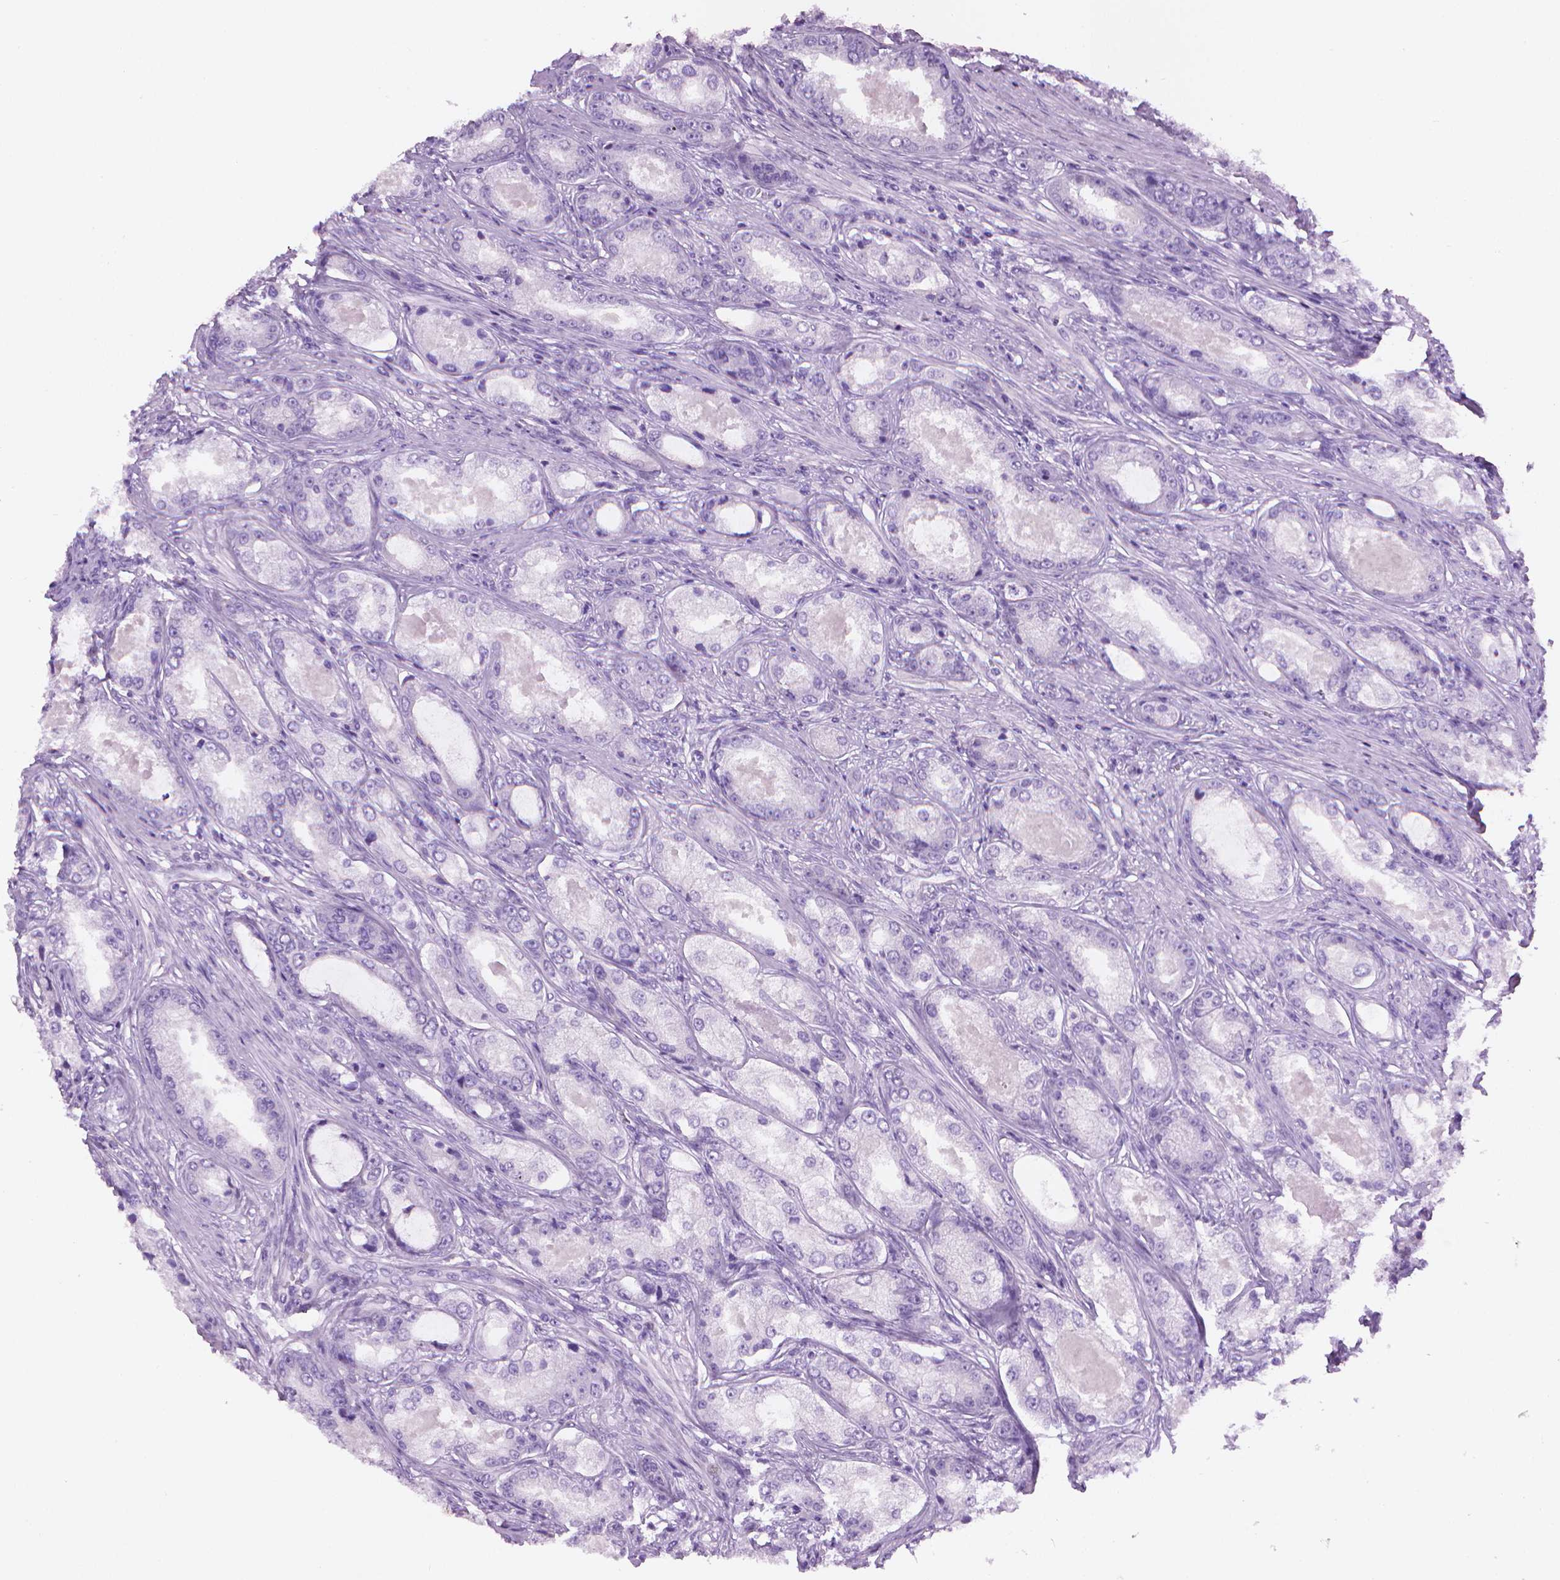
{"staining": {"intensity": "negative", "quantity": "none", "location": "none"}, "tissue": "prostate cancer", "cell_type": "Tumor cells", "image_type": "cancer", "snomed": [{"axis": "morphology", "description": "Adenocarcinoma, Low grade"}, {"axis": "topography", "description": "Prostate"}], "caption": "An IHC micrograph of prostate adenocarcinoma (low-grade) is shown. There is no staining in tumor cells of prostate adenocarcinoma (low-grade).", "gene": "TTC29", "patient": {"sex": "male", "age": 68}}